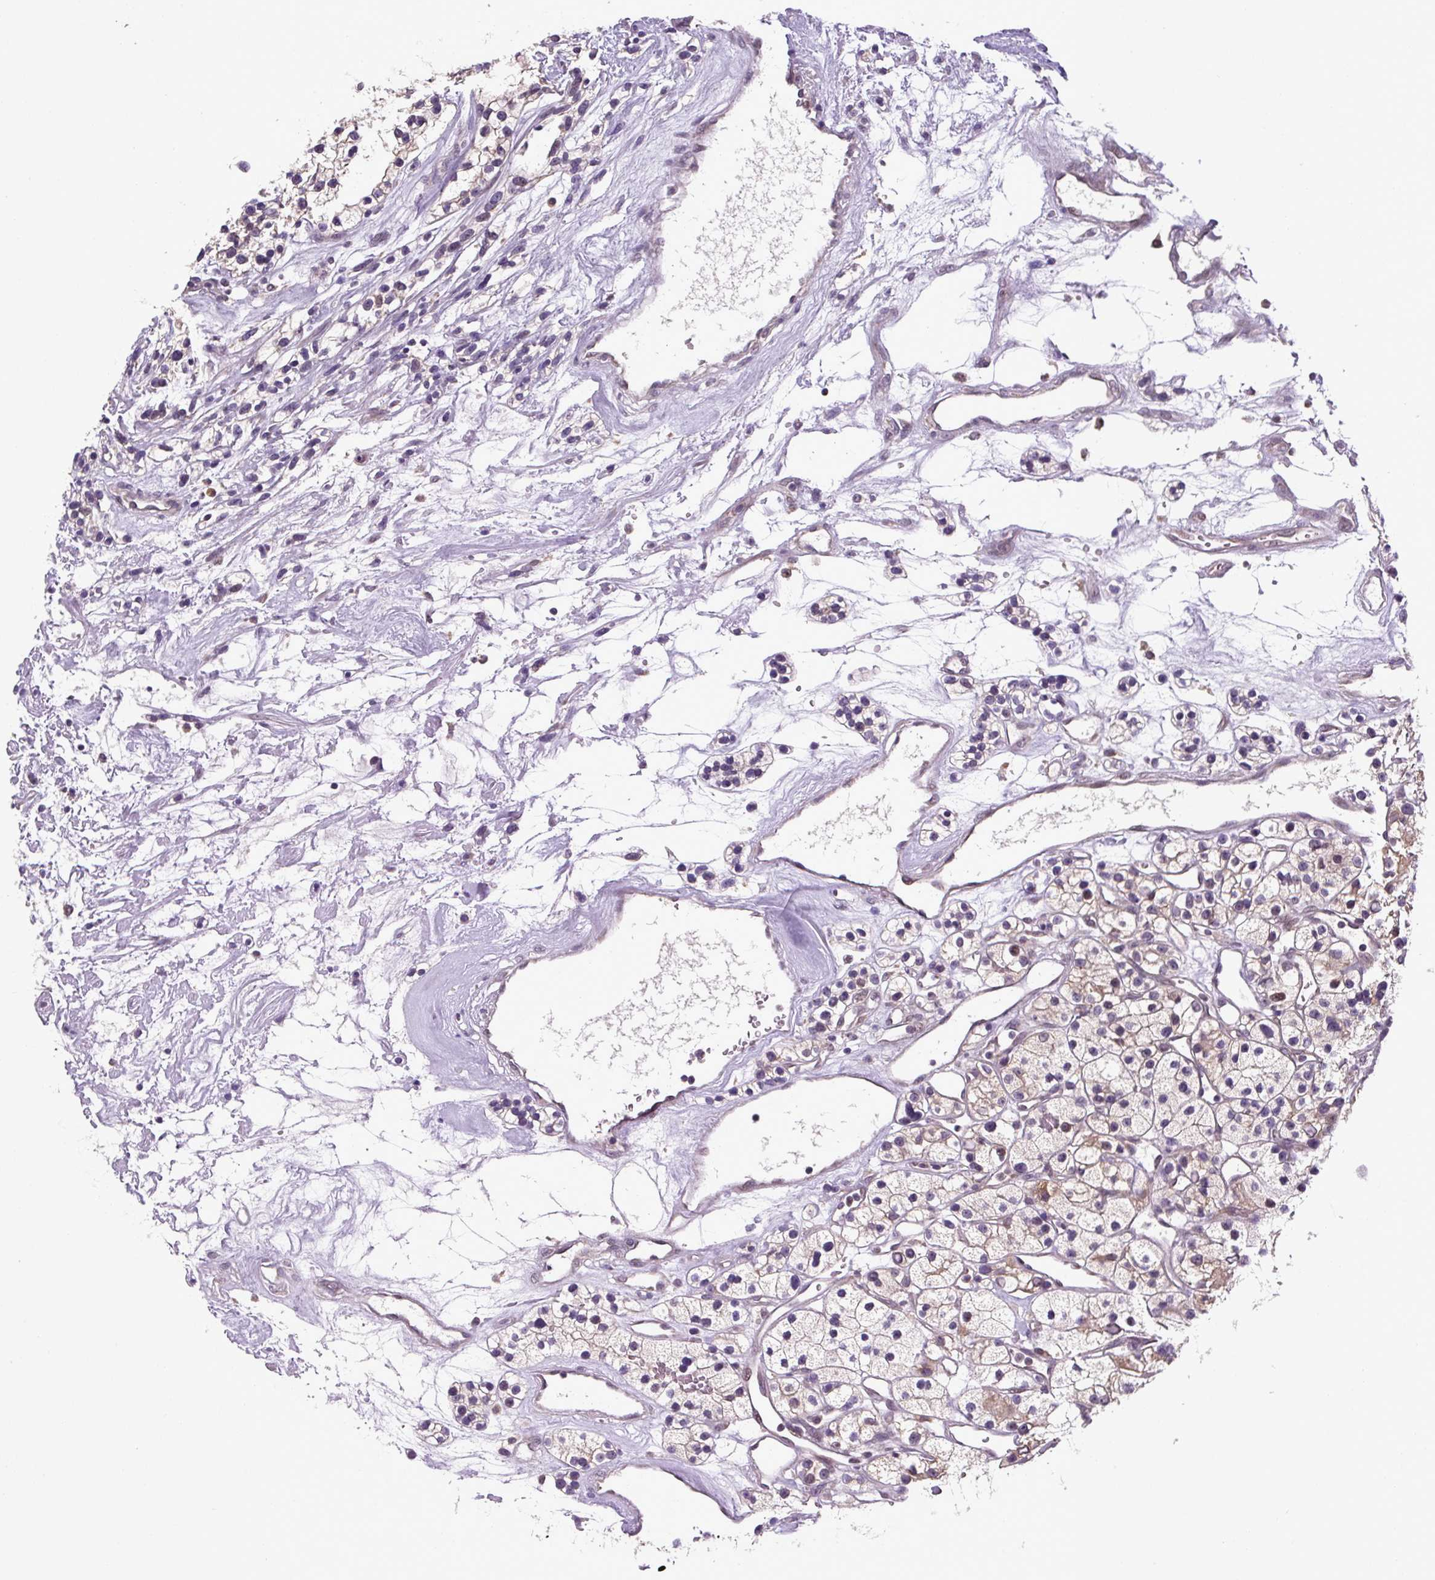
{"staining": {"intensity": "weak", "quantity": "<25%", "location": "cytoplasmic/membranous"}, "tissue": "renal cancer", "cell_type": "Tumor cells", "image_type": "cancer", "snomed": [{"axis": "morphology", "description": "Adenocarcinoma, NOS"}, {"axis": "topography", "description": "Kidney"}], "caption": "This is an IHC histopathology image of adenocarcinoma (renal). There is no staining in tumor cells.", "gene": "MFSD9", "patient": {"sex": "female", "age": 57}}